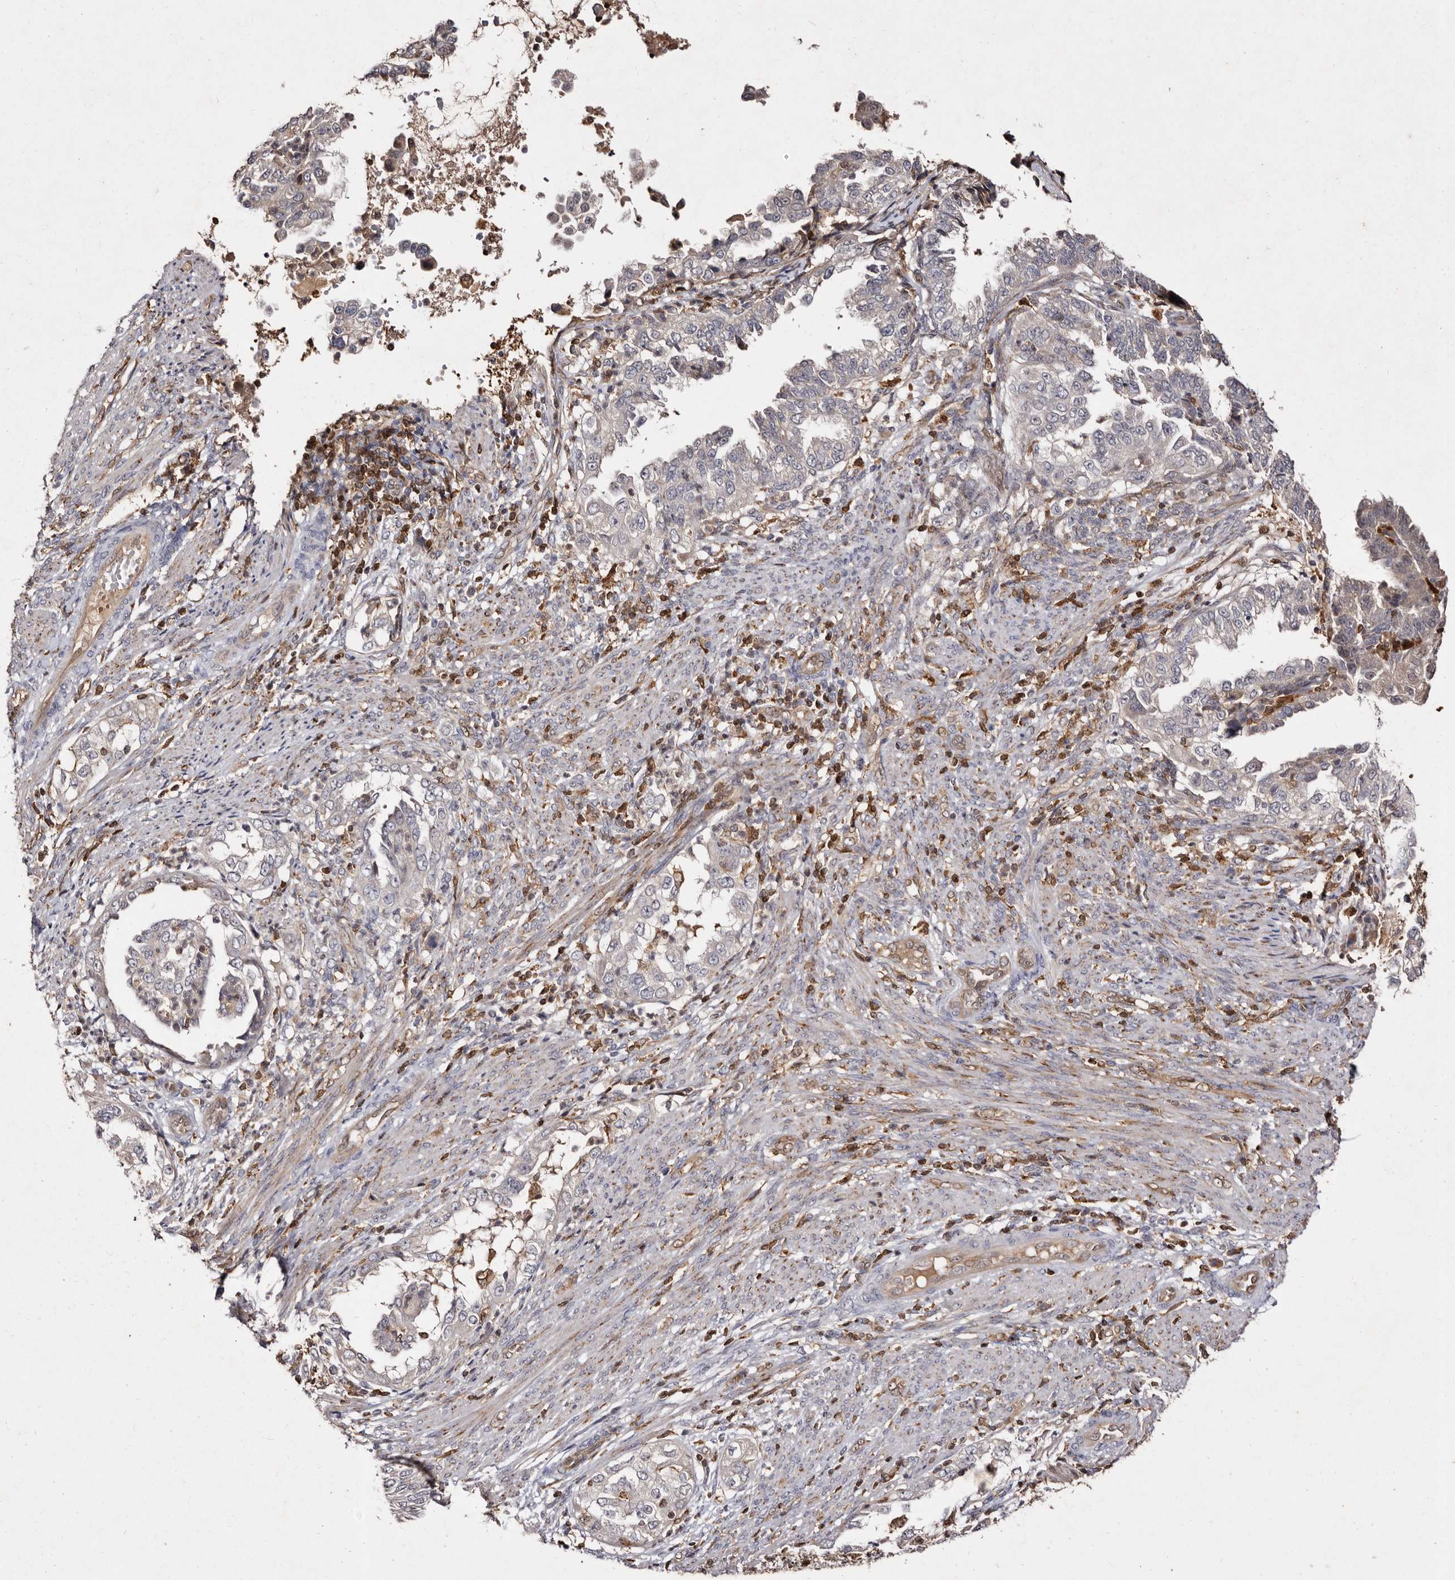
{"staining": {"intensity": "negative", "quantity": "none", "location": "none"}, "tissue": "endometrial cancer", "cell_type": "Tumor cells", "image_type": "cancer", "snomed": [{"axis": "morphology", "description": "Adenocarcinoma, NOS"}, {"axis": "topography", "description": "Endometrium"}], "caption": "This is an immunohistochemistry (IHC) image of human endometrial adenocarcinoma. There is no expression in tumor cells.", "gene": "GIMAP4", "patient": {"sex": "female", "age": 85}}